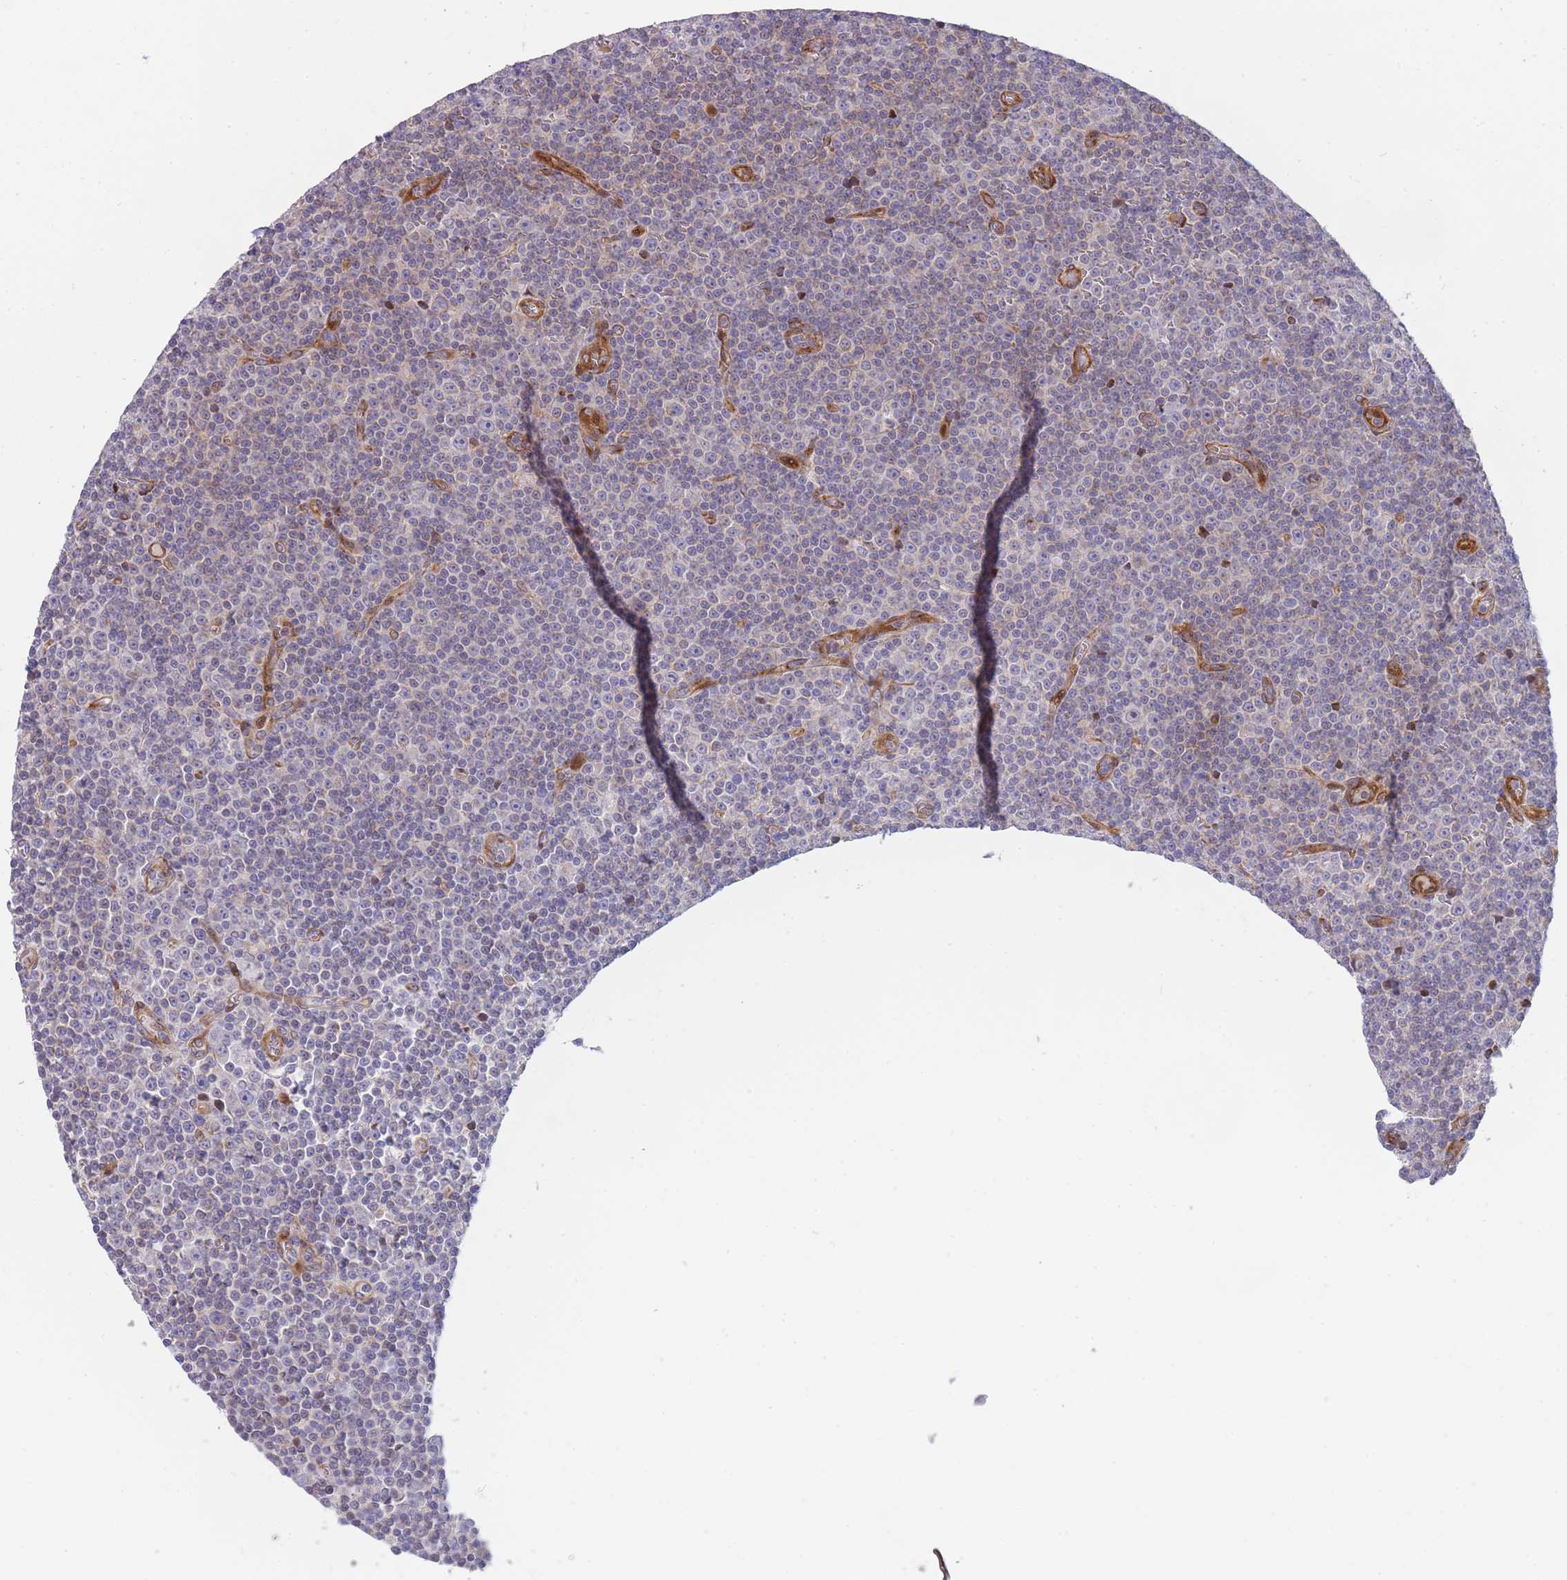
{"staining": {"intensity": "negative", "quantity": "none", "location": "none"}, "tissue": "lymphoma", "cell_type": "Tumor cells", "image_type": "cancer", "snomed": [{"axis": "morphology", "description": "Malignant lymphoma, non-Hodgkin's type, Low grade"}, {"axis": "topography", "description": "Lymph node"}], "caption": "High magnification brightfield microscopy of low-grade malignant lymphoma, non-Hodgkin's type stained with DAB (3,3'-diaminobenzidine) (brown) and counterstained with hematoxylin (blue): tumor cells show no significant staining.", "gene": "ATP5MC2", "patient": {"sex": "female", "age": 67}}